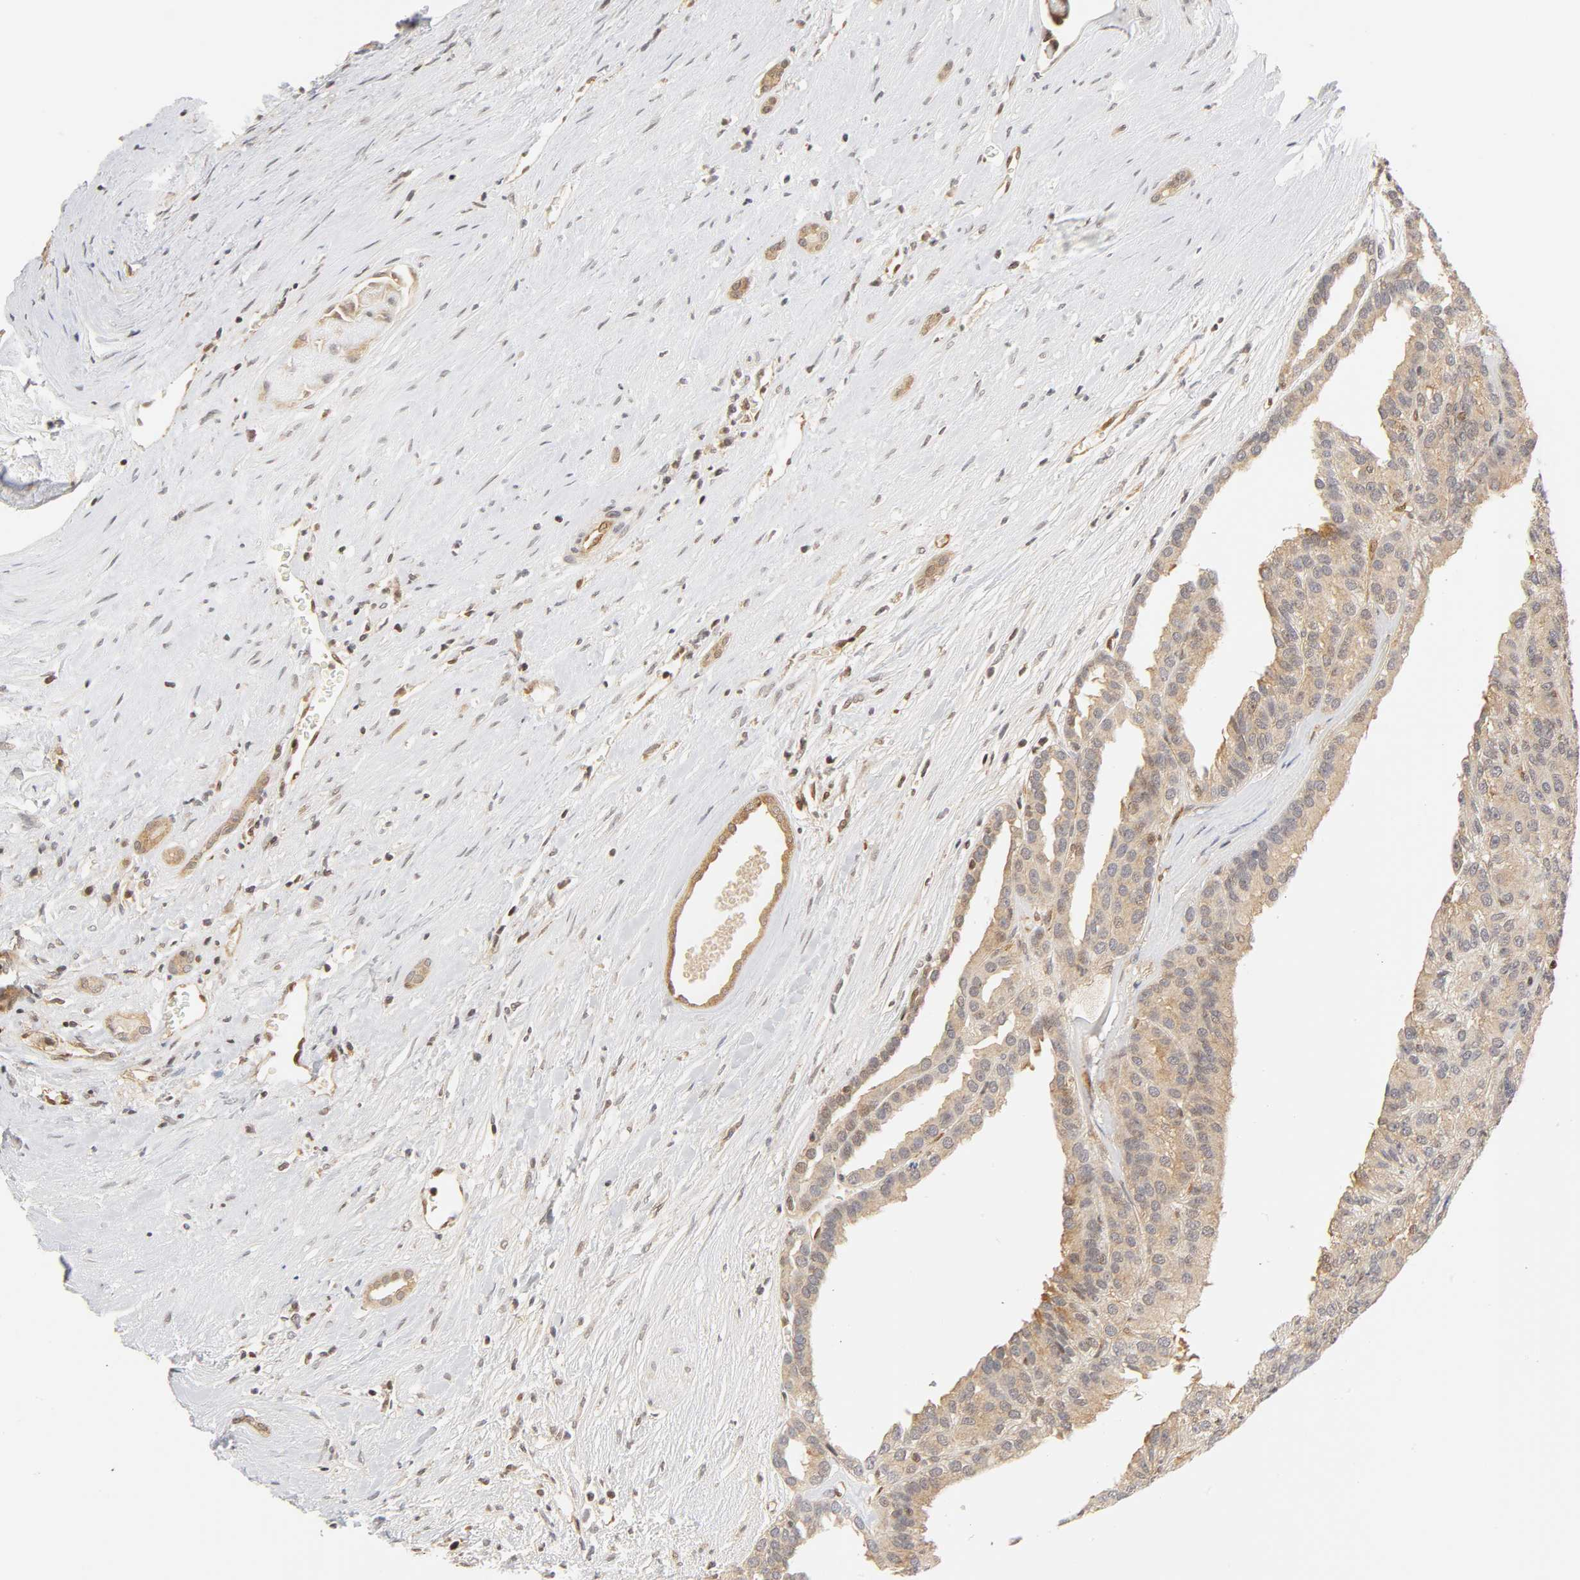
{"staining": {"intensity": "weak", "quantity": ">75%", "location": "cytoplasmic/membranous,nuclear"}, "tissue": "renal cancer", "cell_type": "Tumor cells", "image_type": "cancer", "snomed": [{"axis": "morphology", "description": "Adenocarcinoma, NOS"}, {"axis": "topography", "description": "Kidney"}], "caption": "Protein positivity by immunohistochemistry (IHC) displays weak cytoplasmic/membranous and nuclear positivity in about >75% of tumor cells in renal cancer (adenocarcinoma).", "gene": "CDC37", "patient": {"sex": "male", "age": 46}}